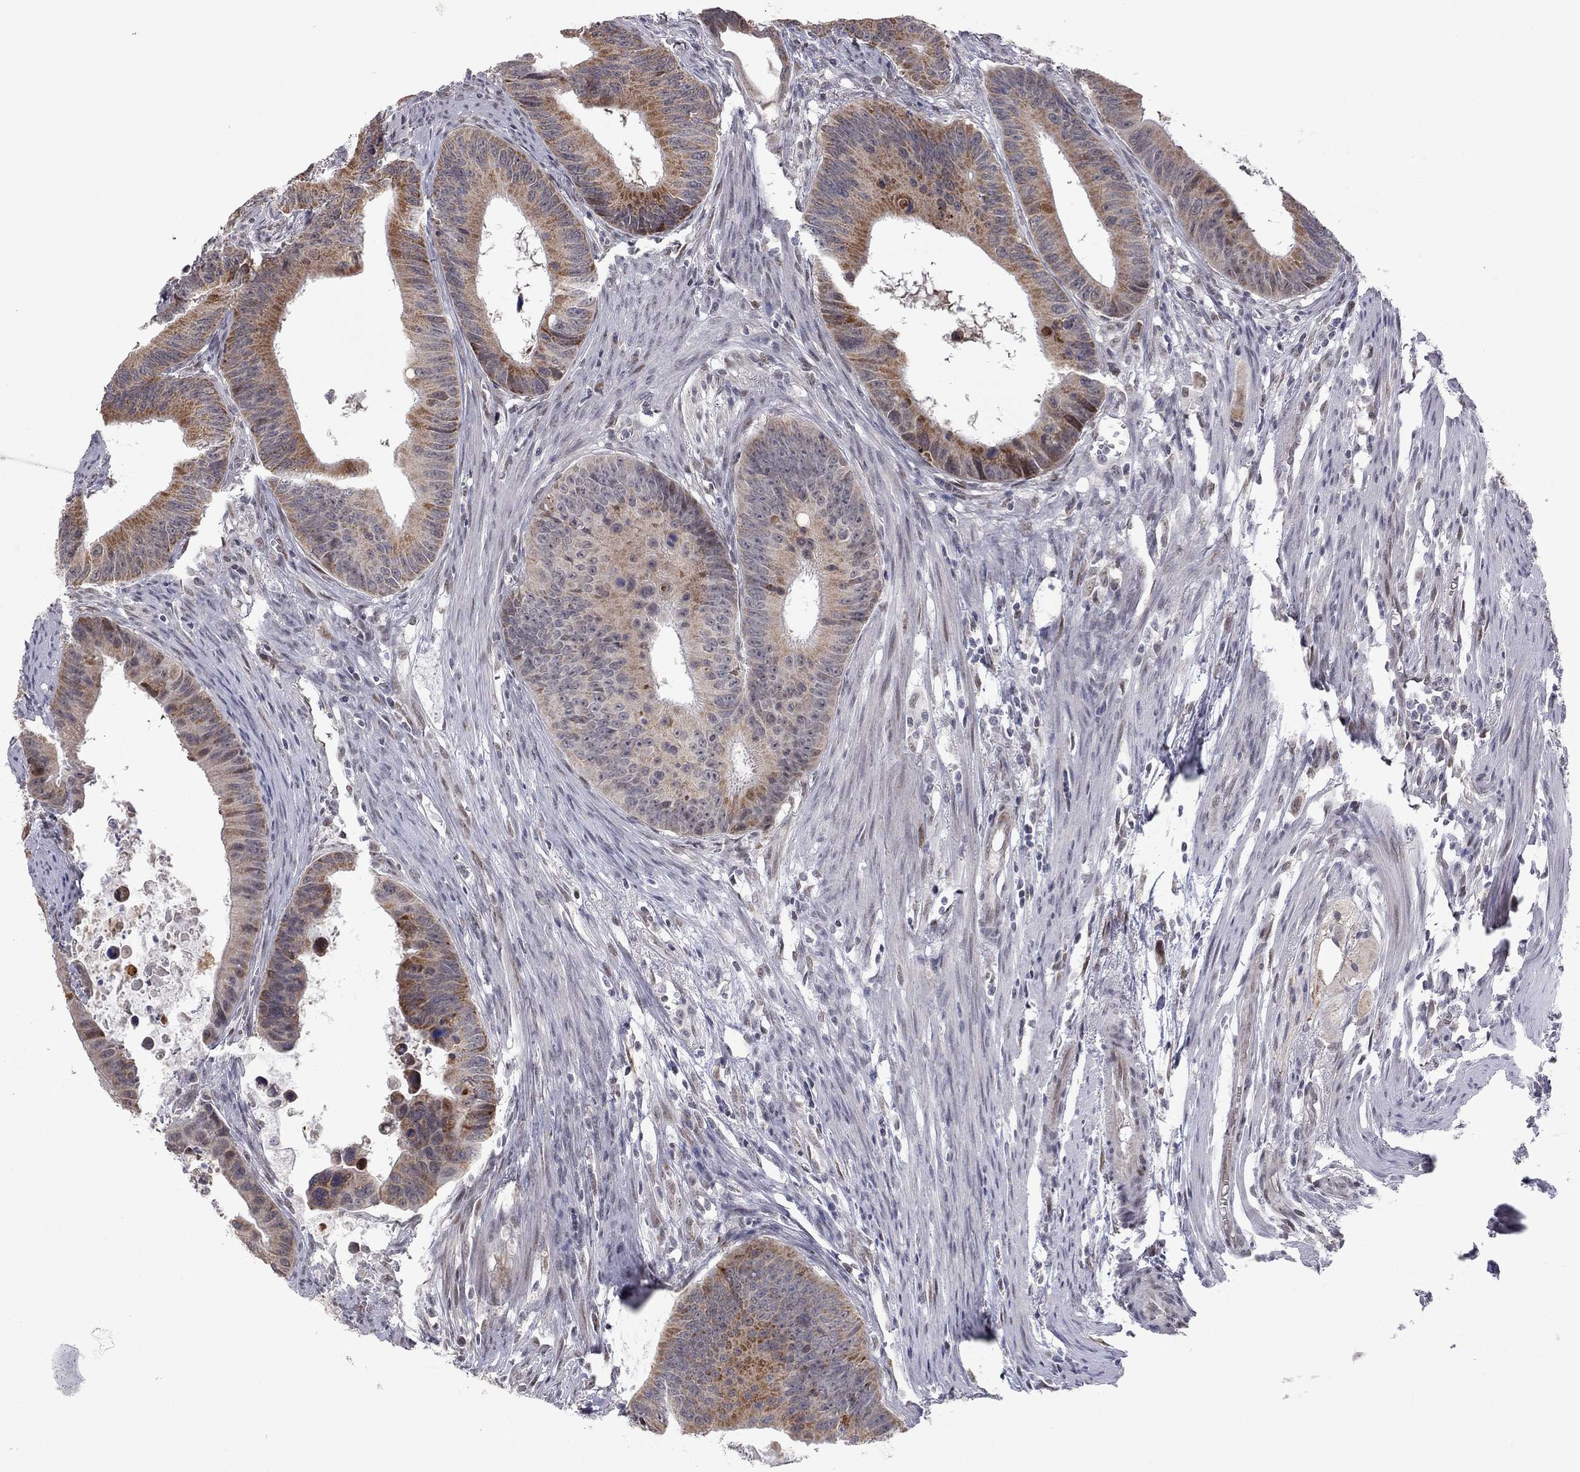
{"staining": {"intensity": "moderate", "quantity": ">75%", "location": "cytoplasmic/membranous"}, "tissue": "colorectal cancer", "cell_type": "Tumor cells", "image_type": "cancer", "snomed": [{"axis": "morphology", "description": "Adenocarcinoma, NOS"}, {"axis": "topography", "description": "Colon"}], "caption": "Immunohistochemistry (IHC) (DAB) staining of human adenocarcinoma (colorectal) exhibits moderate cytoplasmic/membranous protein expression in about >75% of tumor cells. (DAB (3,3'-diaminobenzidine) IHC, brown staining for protein, blue staining for nuclei).", "gene": "MC3R", "patient": {"sex": "female", "age": 87}}